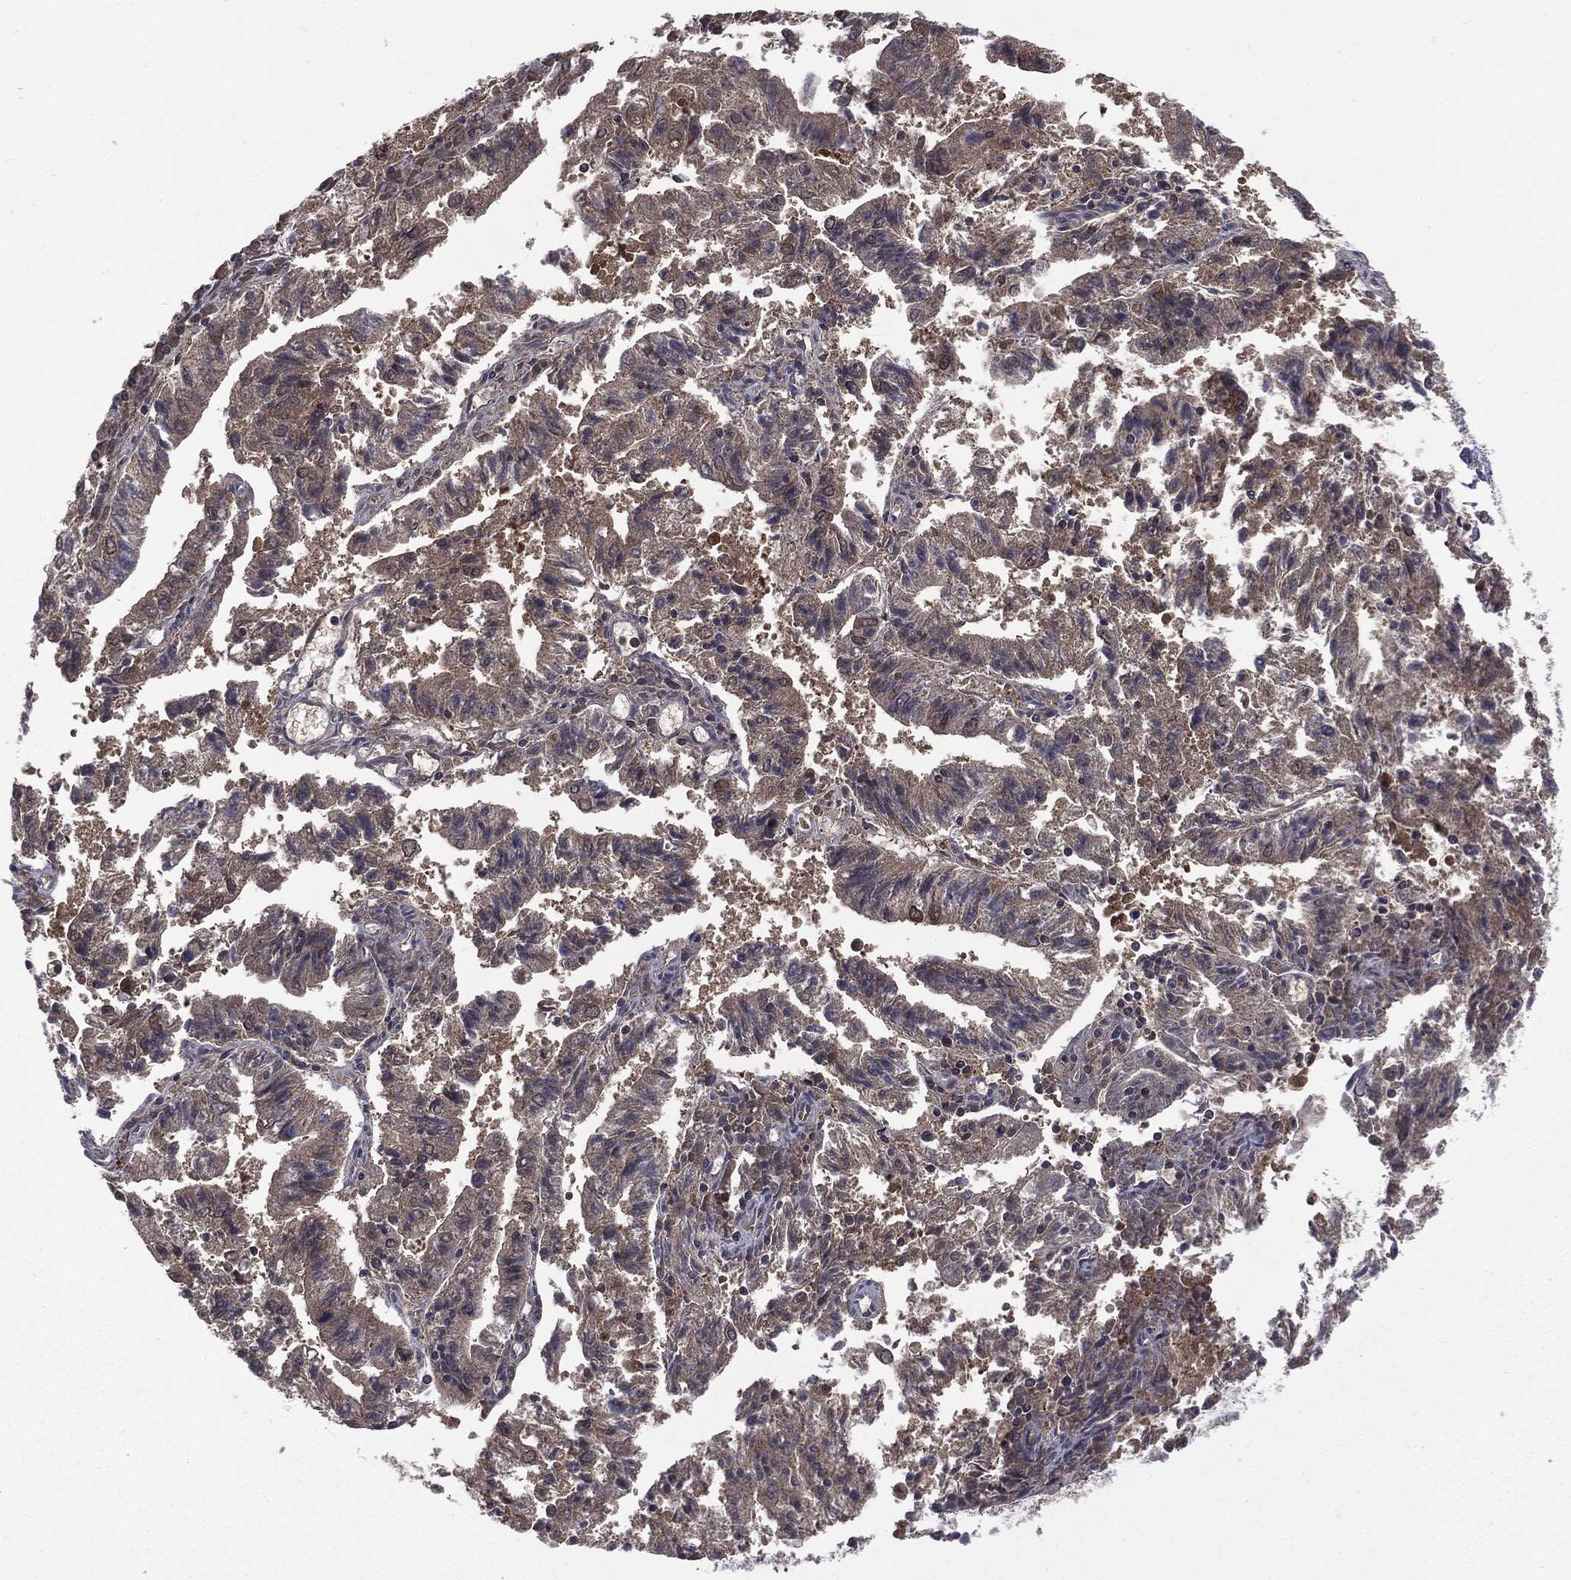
{"staining": {"intensity": "negative", "quantity": "none", "location": "none"}, "tissue": "endometrial cancer", "cell_type": "Tumor cells", "image_type": "cancer", "snomed": [{"axis": "morphology", "description": "Adenocarcinoma, NOS"}, {"axis": "topography", "description": "Endometrium"}], "caption": "Adenocarcinoma (endometrial) was stained to show a protein in brown. There is no significant staining in tumor cells.", "gene": "PTPA", "patient": {"sex": "female", "age": 82}}